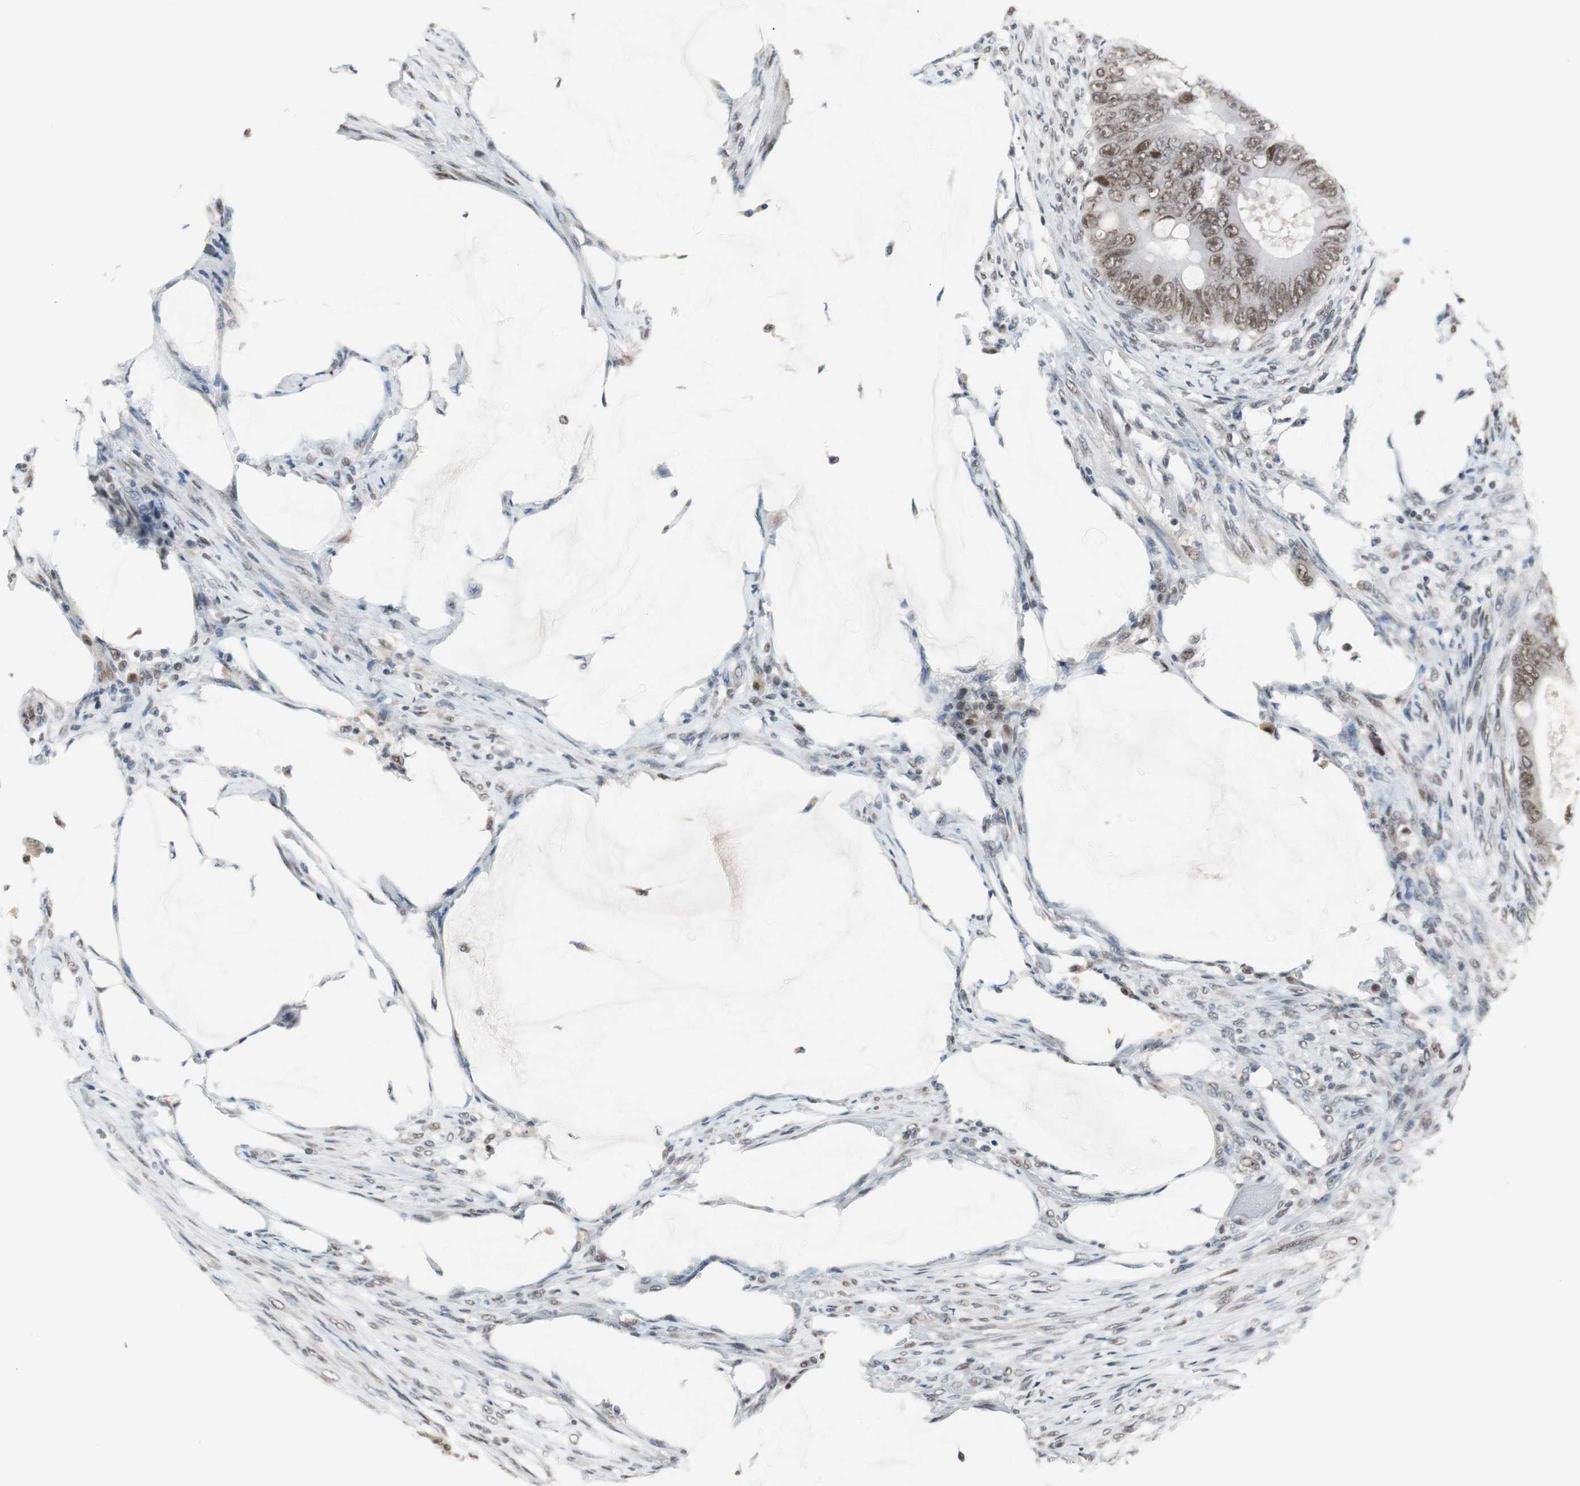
{"staining": {"intensity": "moderate", "quantity": ">75%", "location": "nuclear"}, "tissue": "colorectal cancer", "cell_type": "Tumor cells", "image_type": "cancer", "snomed": [{"axis": "morphology", "description": "Adenocarcinoma, NOS"}, {"axis": "topography", "description": "Rectum"}], "caption": "Immunohistochemical staining of human colorectal cancer reveals medium levels of moderate nuclear protein expression in approximately >75% of tumor cells. (brown staining indicates protein expression, while blue staining denotes nuclei).", "gene": "TAF7", "patient": {"sex": "female", "age": 77}}